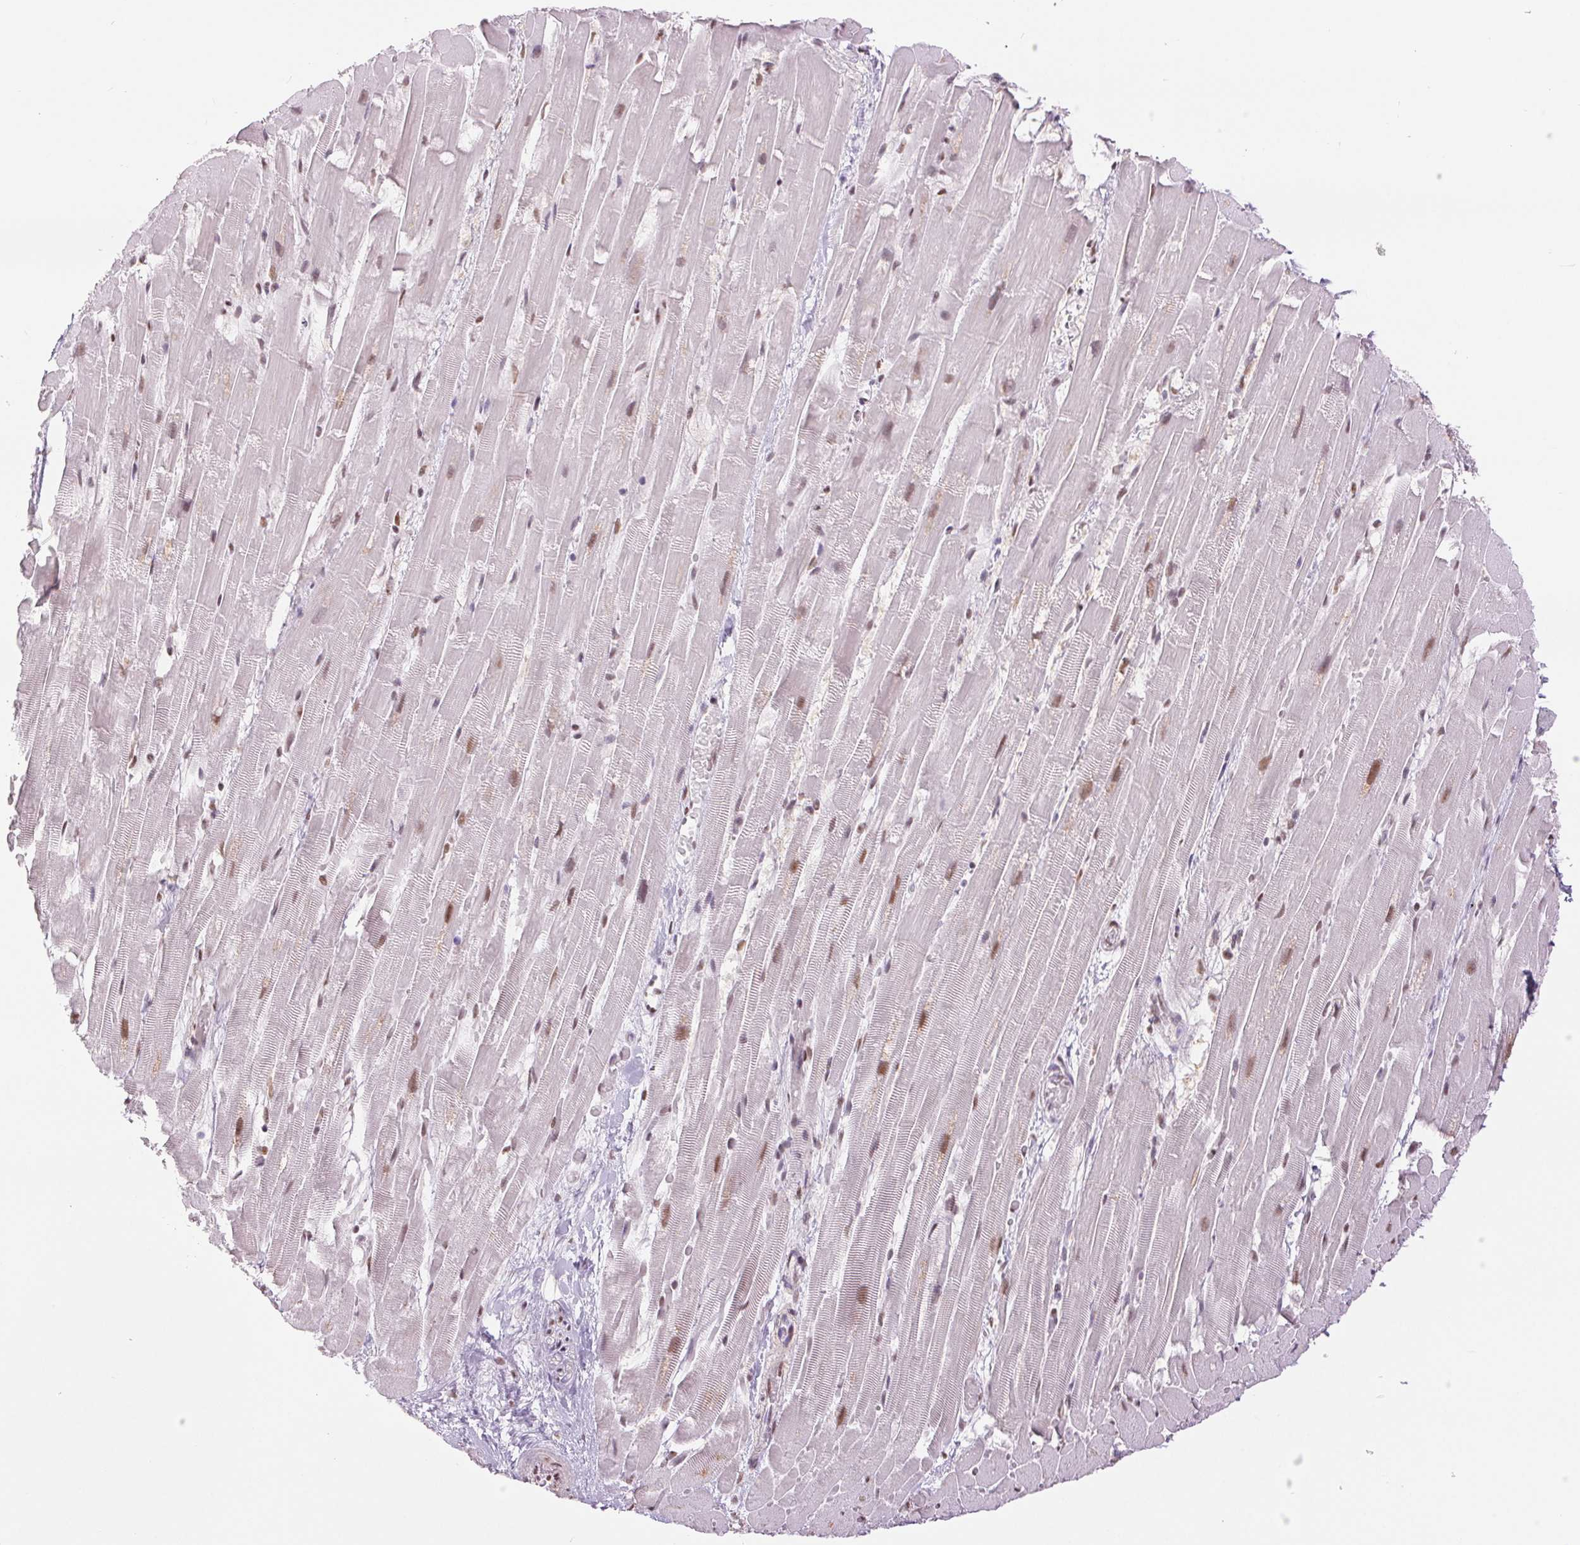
{"staining": {"intensity": "weak", "quantity": "25%-75%", "location": "nuclear"}, "tissue": "heart muscle", "cell_type": "Cardiomyocytes", "image_type": "normal", "snomed": [{"axis": "morphology", "description": "Normal tissue, NOS"}, {"axis": "topography", "description": "Heart"}], "caption": "Cardiomyocytes show weak nuclear expression in about 25%-75% of cells in benign heart muscle. (Stains: DAB in brown, nuclei in blue, Microscopy: brightfield microscopy at high magnification).", "gene": "ZFR2", "patient": {"sex": "male", "age": 37}}